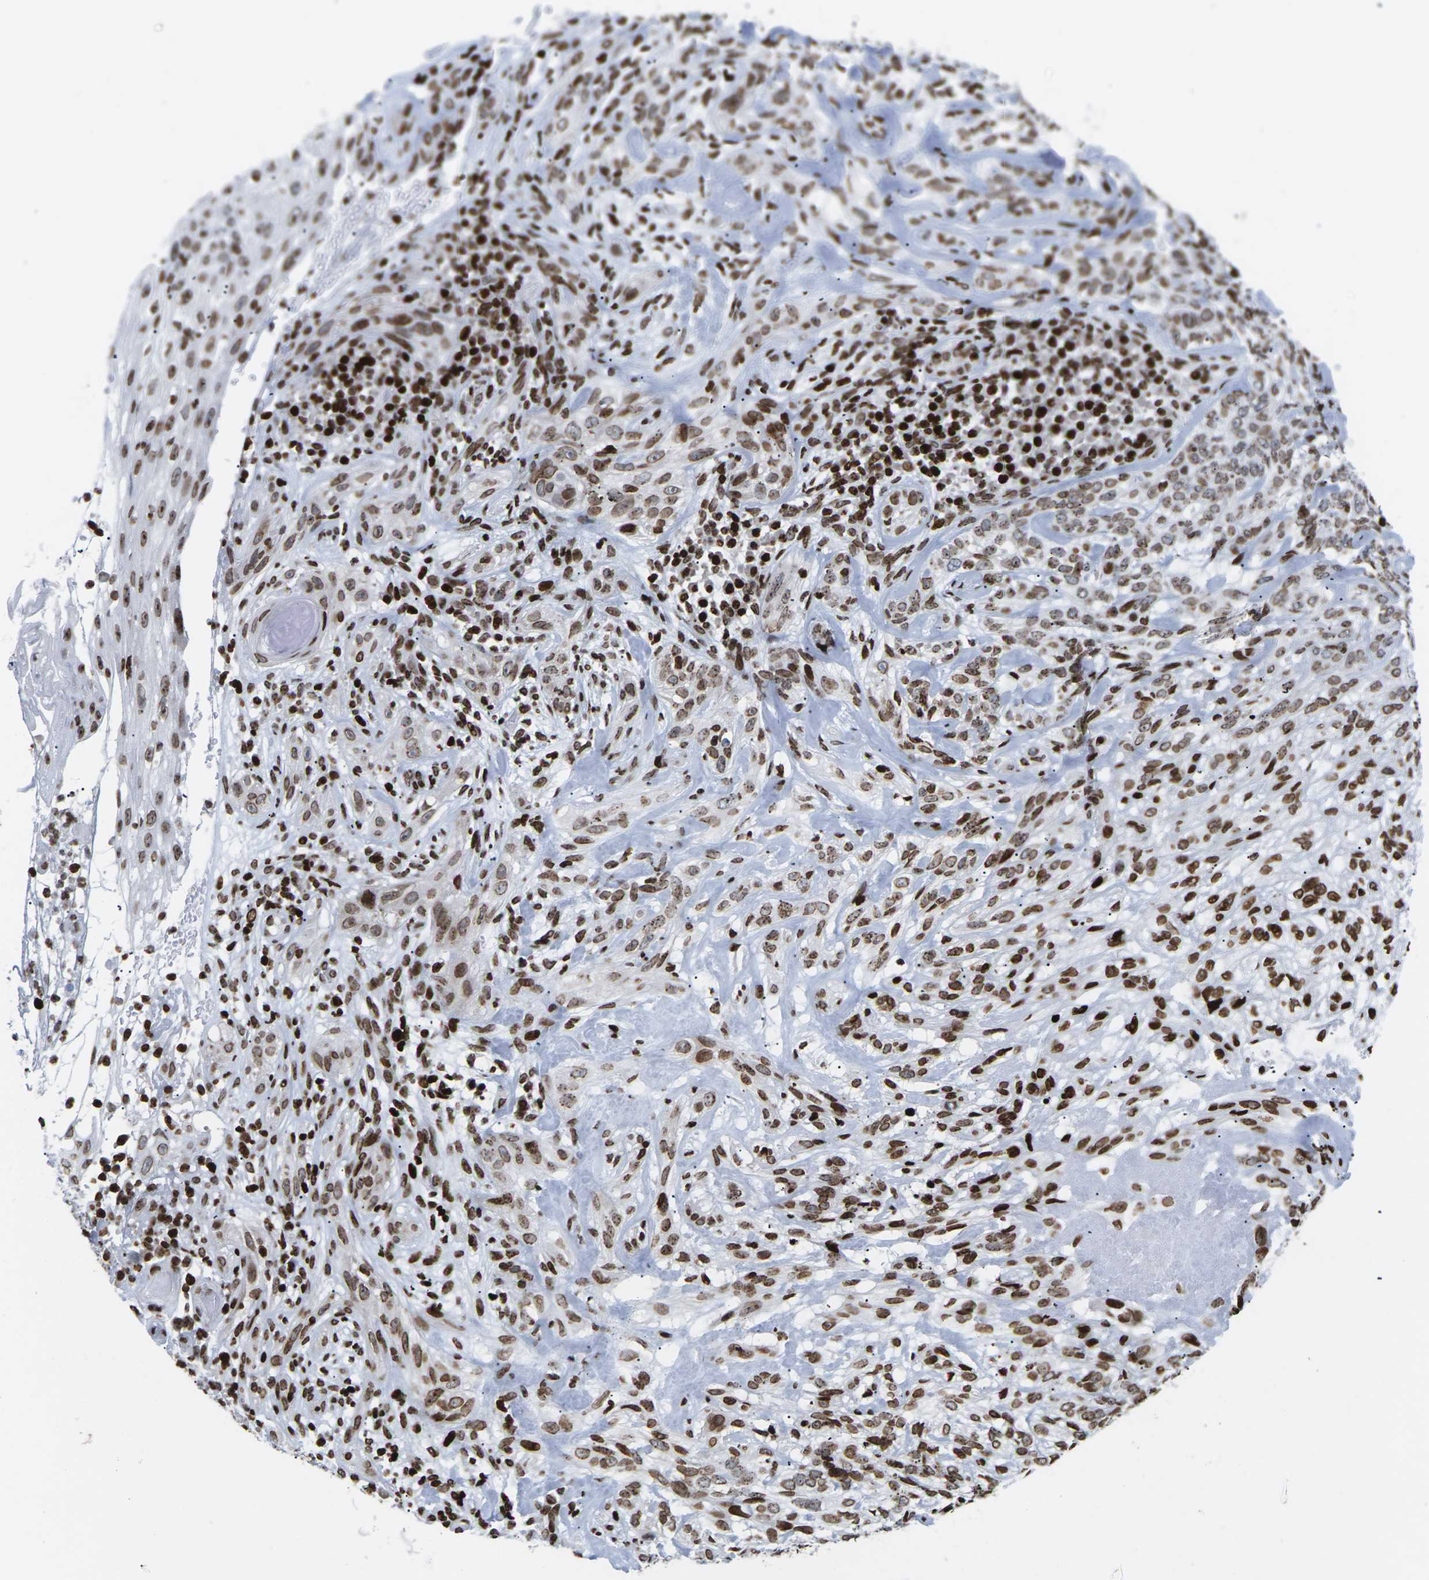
{"staining": {"intensity": "moderate", "quantity": ">75%", "location": "nuclear"}, "tissue": "skin cancer", "cell_type": "Tumor cells", "image_type": "cancer", "snomed": [{"axis": "morphology", "description": "Basal cell carcinoma"}, {"axis": "topography", "description": "Skin"}], "caption": "Skin cancer tissue reveals moderate nuclear positivity in about >75% of tumor cells (DAB IHC, brown staining for protein, blue staining for nuclei).", "gene": "H1-4", "patient": {"sex": "male", "age": 72}}